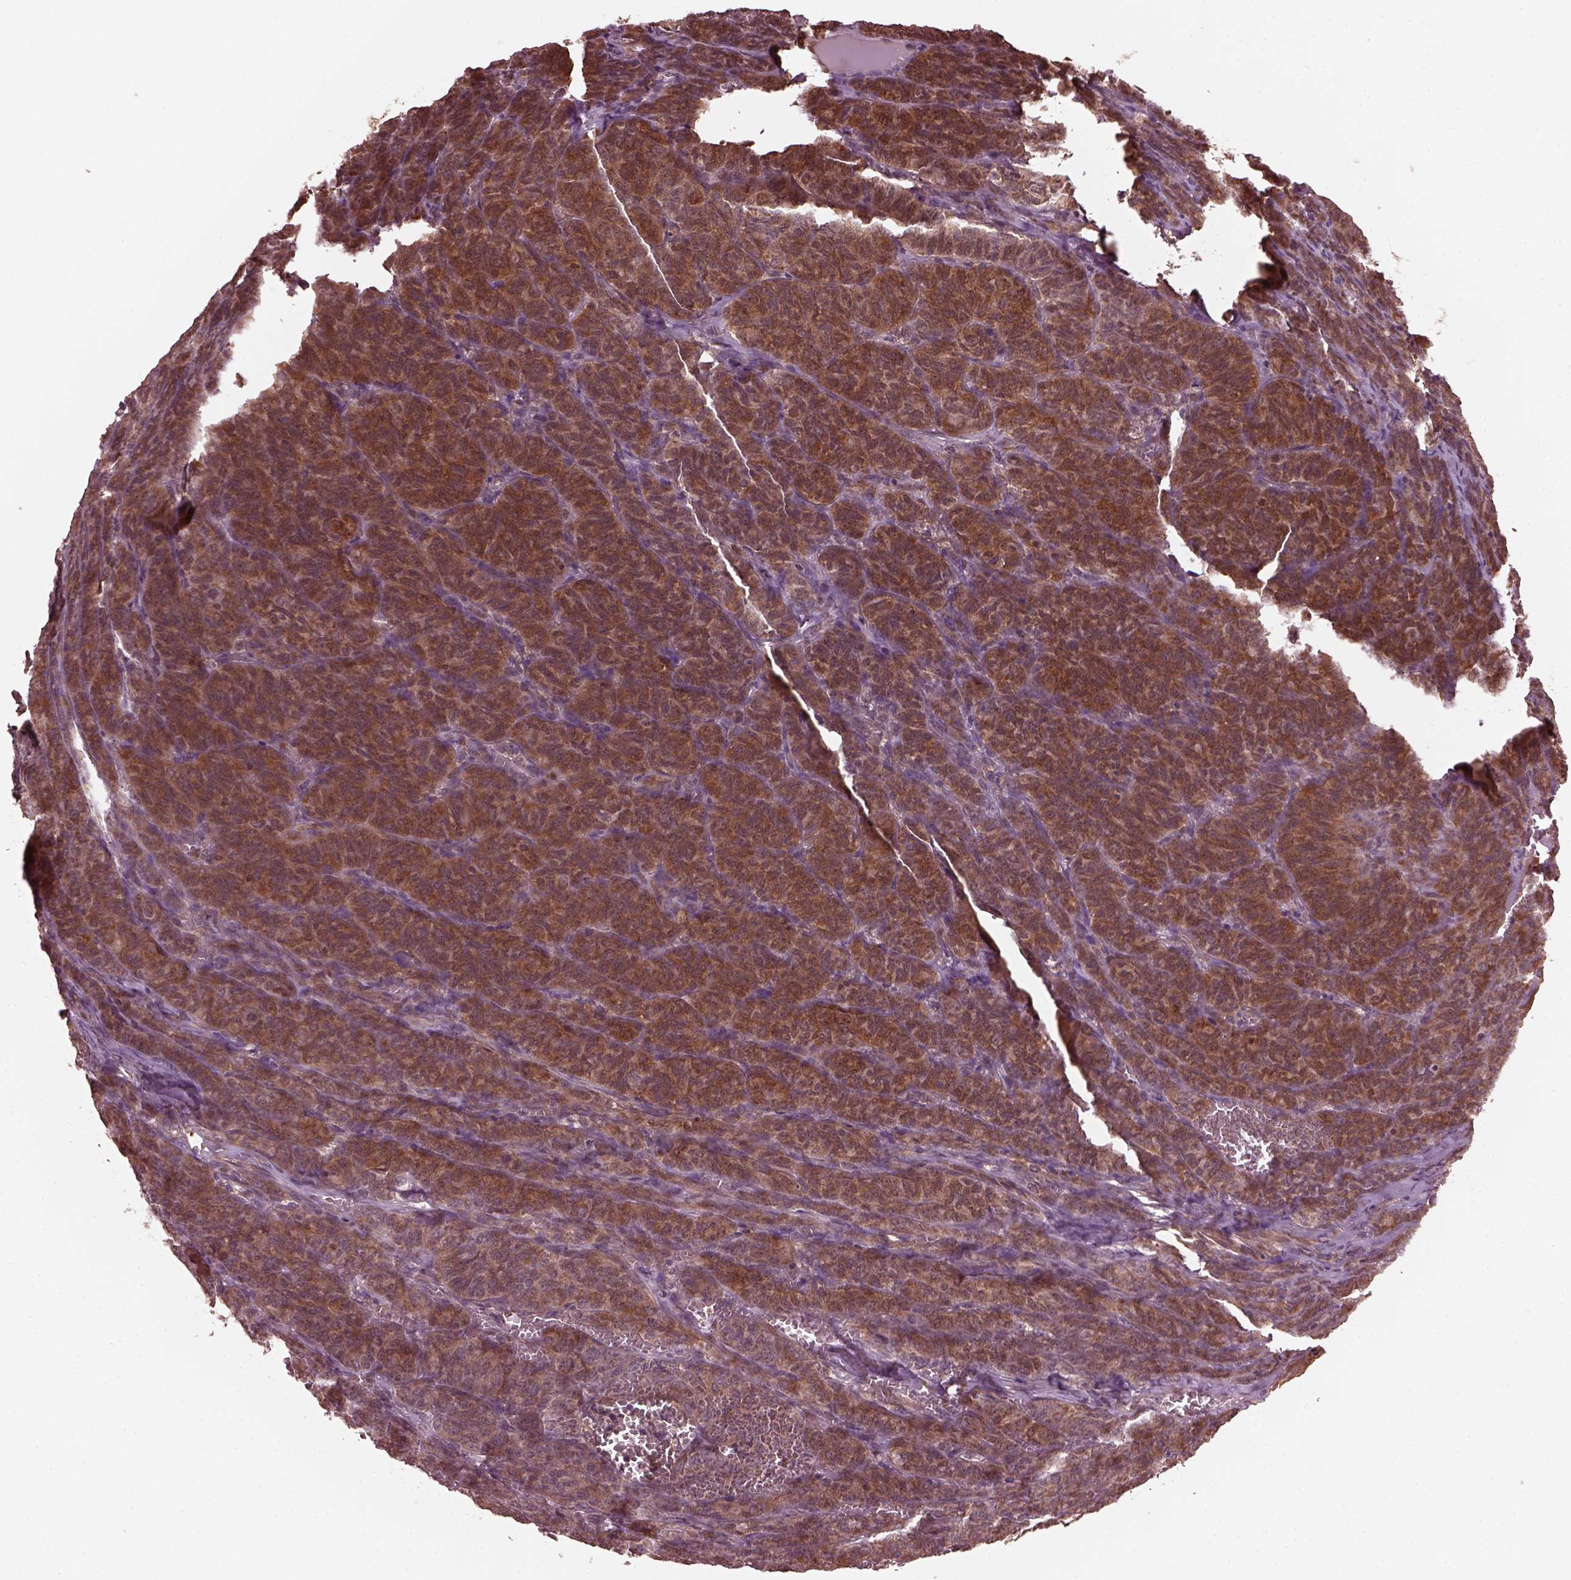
{"staining": {"intensity": "moderate", "quantity": "25%-75%", "location": "cytoplasmic/membranous"}, "tissue": "ovarian cancer", "cell_type": "Tumor cells", "image_type": "cancer", "snomed": [{"axis": "morphology", "description": "Carcinoma, endometroid"}, {"axis": "topography", "description": "Ovary"}], "caption": "Ovarian cancer (endometroid carcinoma) stained with DAB immunohistochemistry reveals medium levels of moderate cytoplasmic/membranous staining in about 25%-75% of tumor cells. The protein is stained brown, and the nuclei are stained in blue (DAB (3,3'-diaminobenzidine) IHC with brightfield microscopy, high magnification).", "gene": "ZNF292", "patient": {"sex": "female", "age": 80}}